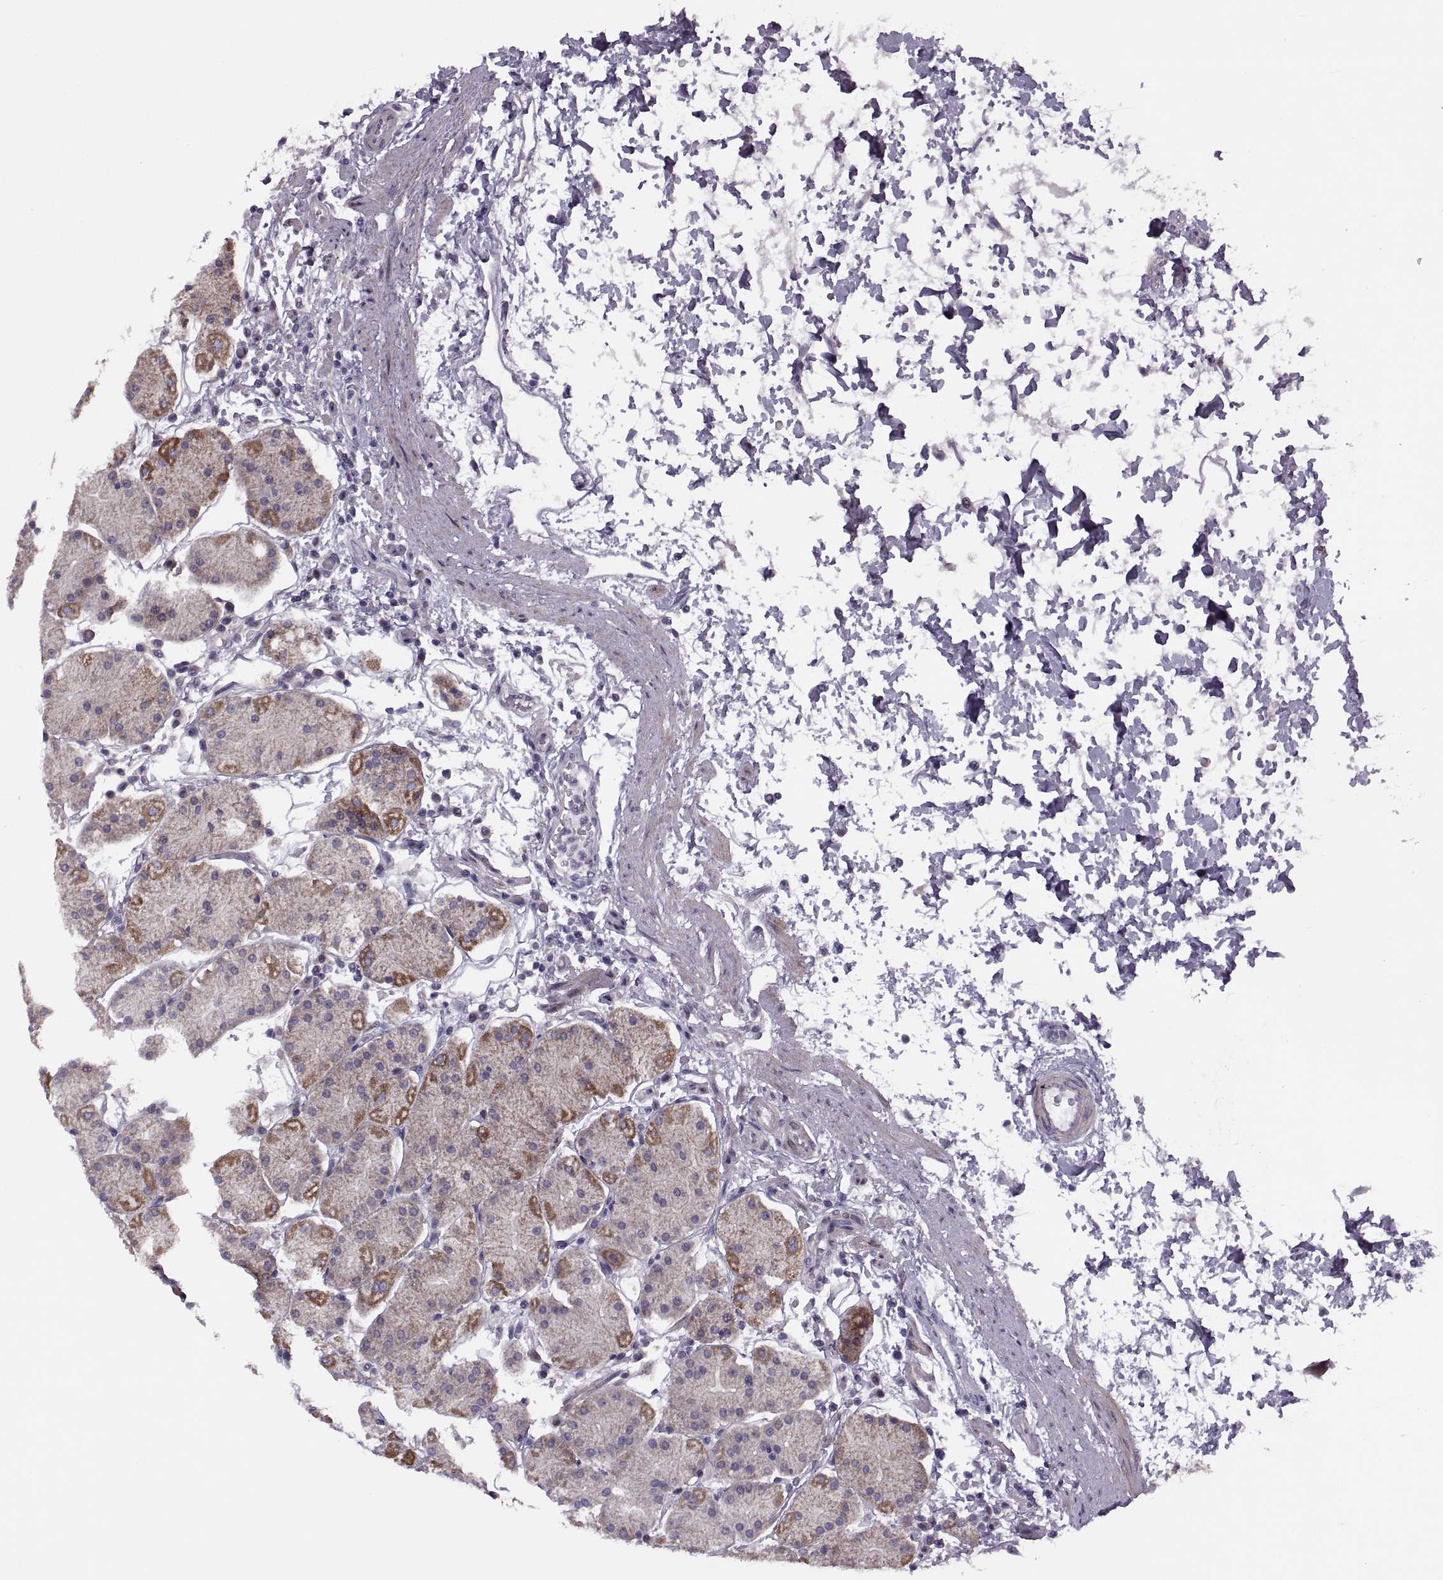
{"staining": {"intensity": "weak", "quantity": "25%-75%", "location": "cytoplasmic/membranous"}, "tissue": "stomach", "cell_type": "Glandular cells", "image_type": "normal", "snomed": [{"axis": "morphology", "description": "Normal tissue, NOS"}, {"axis": "topography", "description": "Stomach"}], "caption": "Immunohistochemical staining of unremarkable human stomach demonstrates weak cytoplasmic/membranous protein expression in about 25%-75% of glandular cells.", "gene": "RIPK4", "patient": {"sex": "male", "age": 54}}